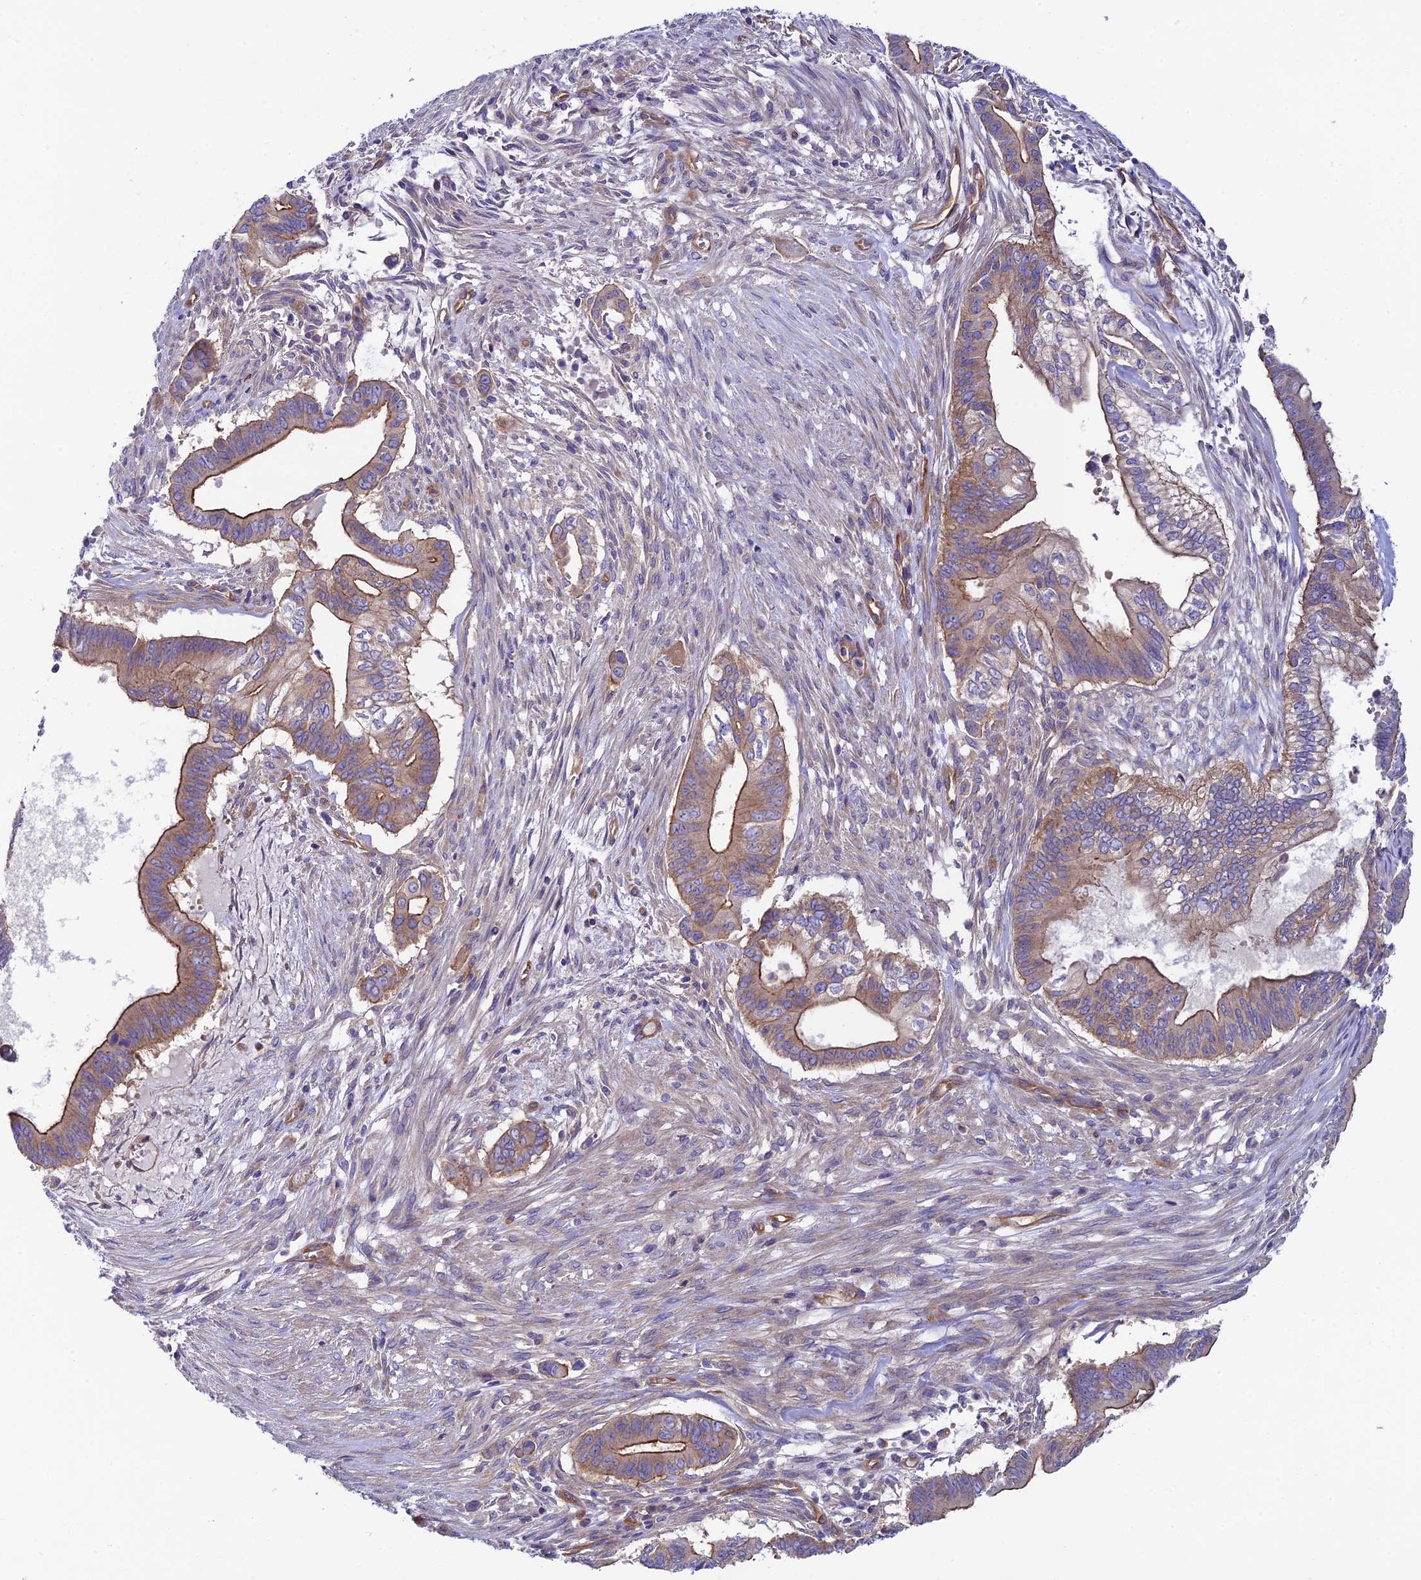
{"staining": {"intensity": "moderate", "quantity": "25%-75%", "location": "cytoplasmic/membranous"}, "tissue": "pancreatic cancer", "cell_type": "Tumor cells", "image_type": "cancer", "snomed": [{"axis": "morphology", "description": "Adenocarcinoma, NOS"}, {"axis": "topography", "description": "Pancreas"}], "caption": "Brown immunohistochemical staining in adenocarcinoma (pancreatic) exhibits moderate cytoplasmic/membranous positivity in about 25%-75% of tumor cells.", "gene": "PPFIA3", "patient": {"sex": "male", "age": 68}}